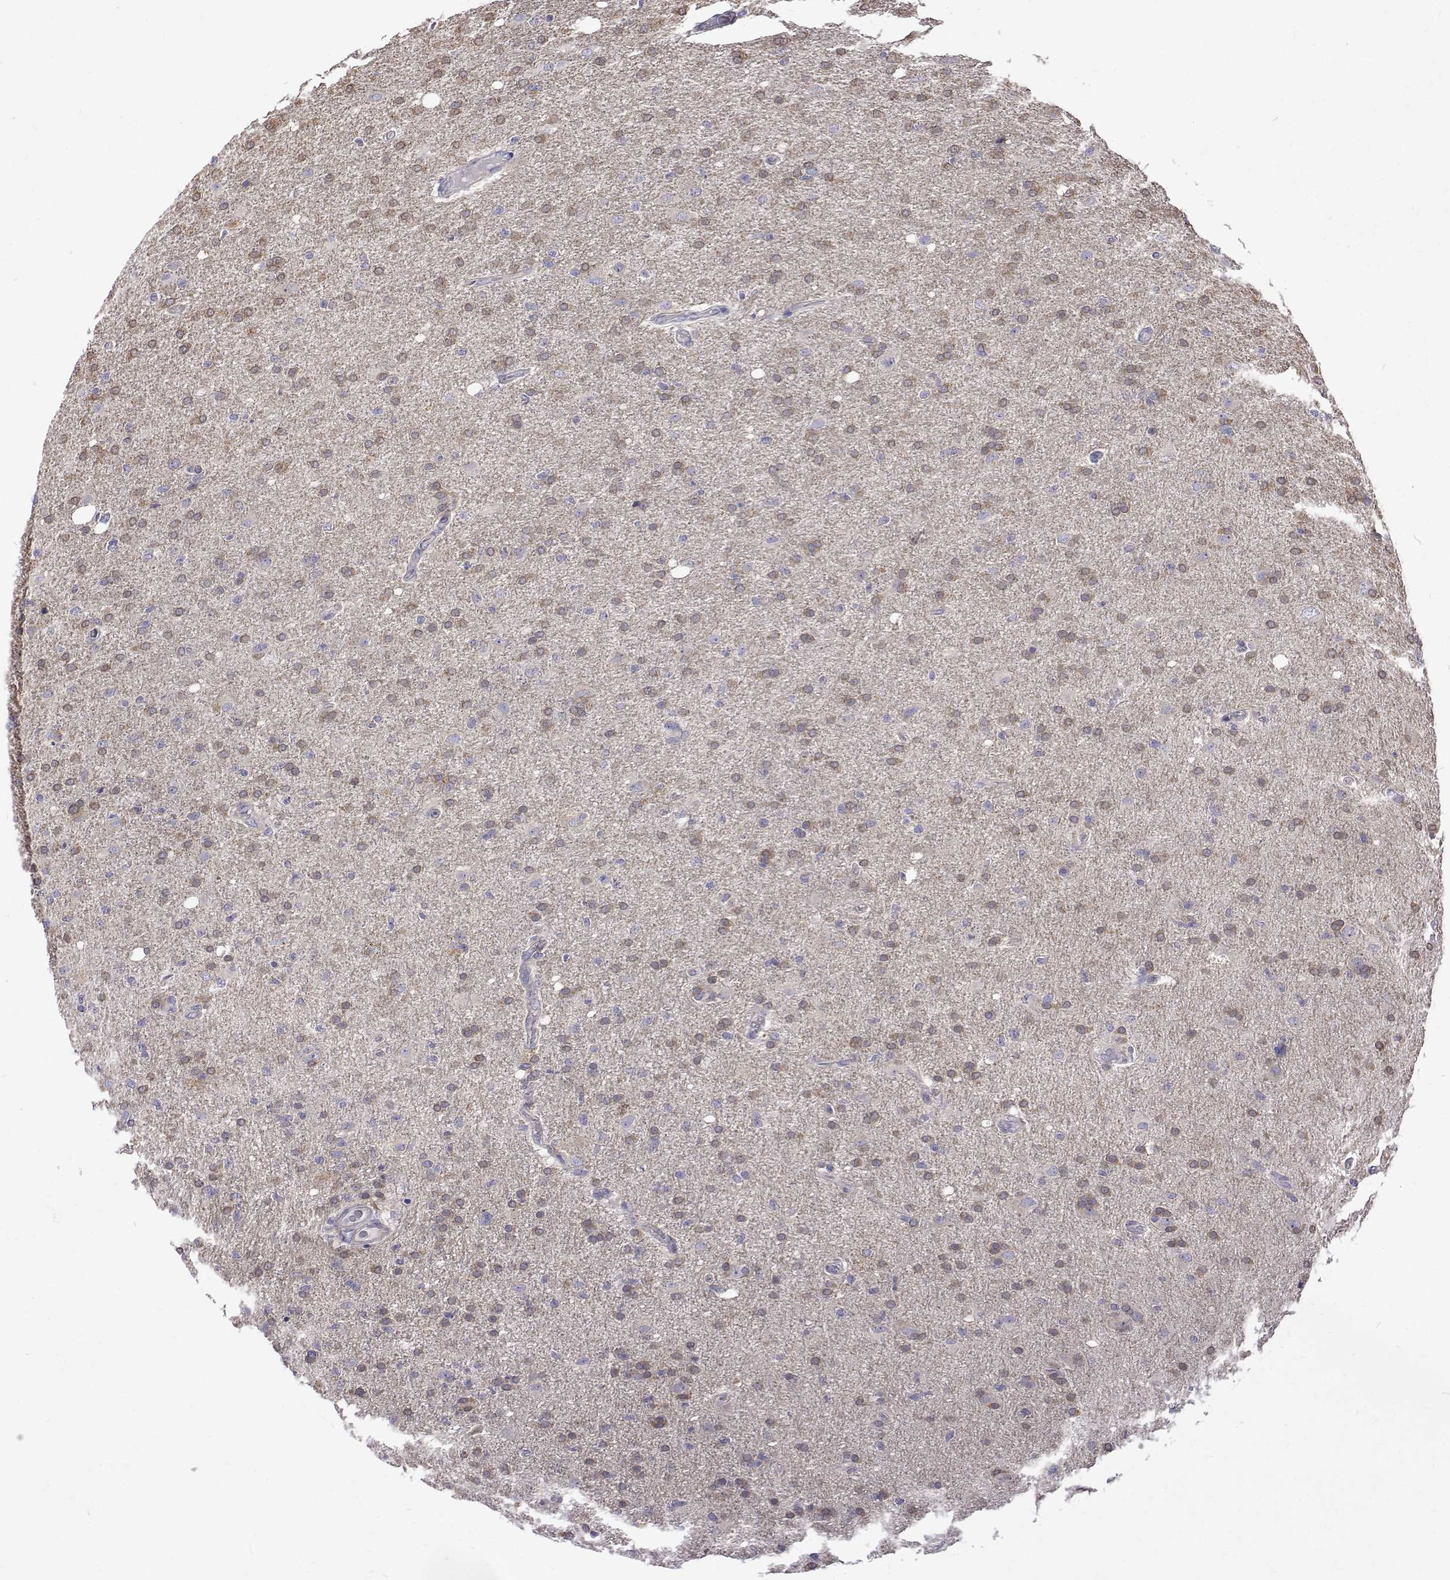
{"staining": {"intensity": "weak", "quantity": "25%-75%", "location": "cytoplasmic/membranous"}, "tissue": "glioma", "cell_type": "Tumor cells", "image_type": "cancer", "snomed": [{"axis": "morphology", "description": "Glioma, malignant, High grade"}, {"axis": "topography", "description": "Cerebral cortex"}], "caption": "The histopathology image displays a brown stain indicating the presence of a protein in the cytoplasmic/membranous of tumor cells in glioma.", "gene": "PADI1", "patient": {"sex": "male", "age": 70}}